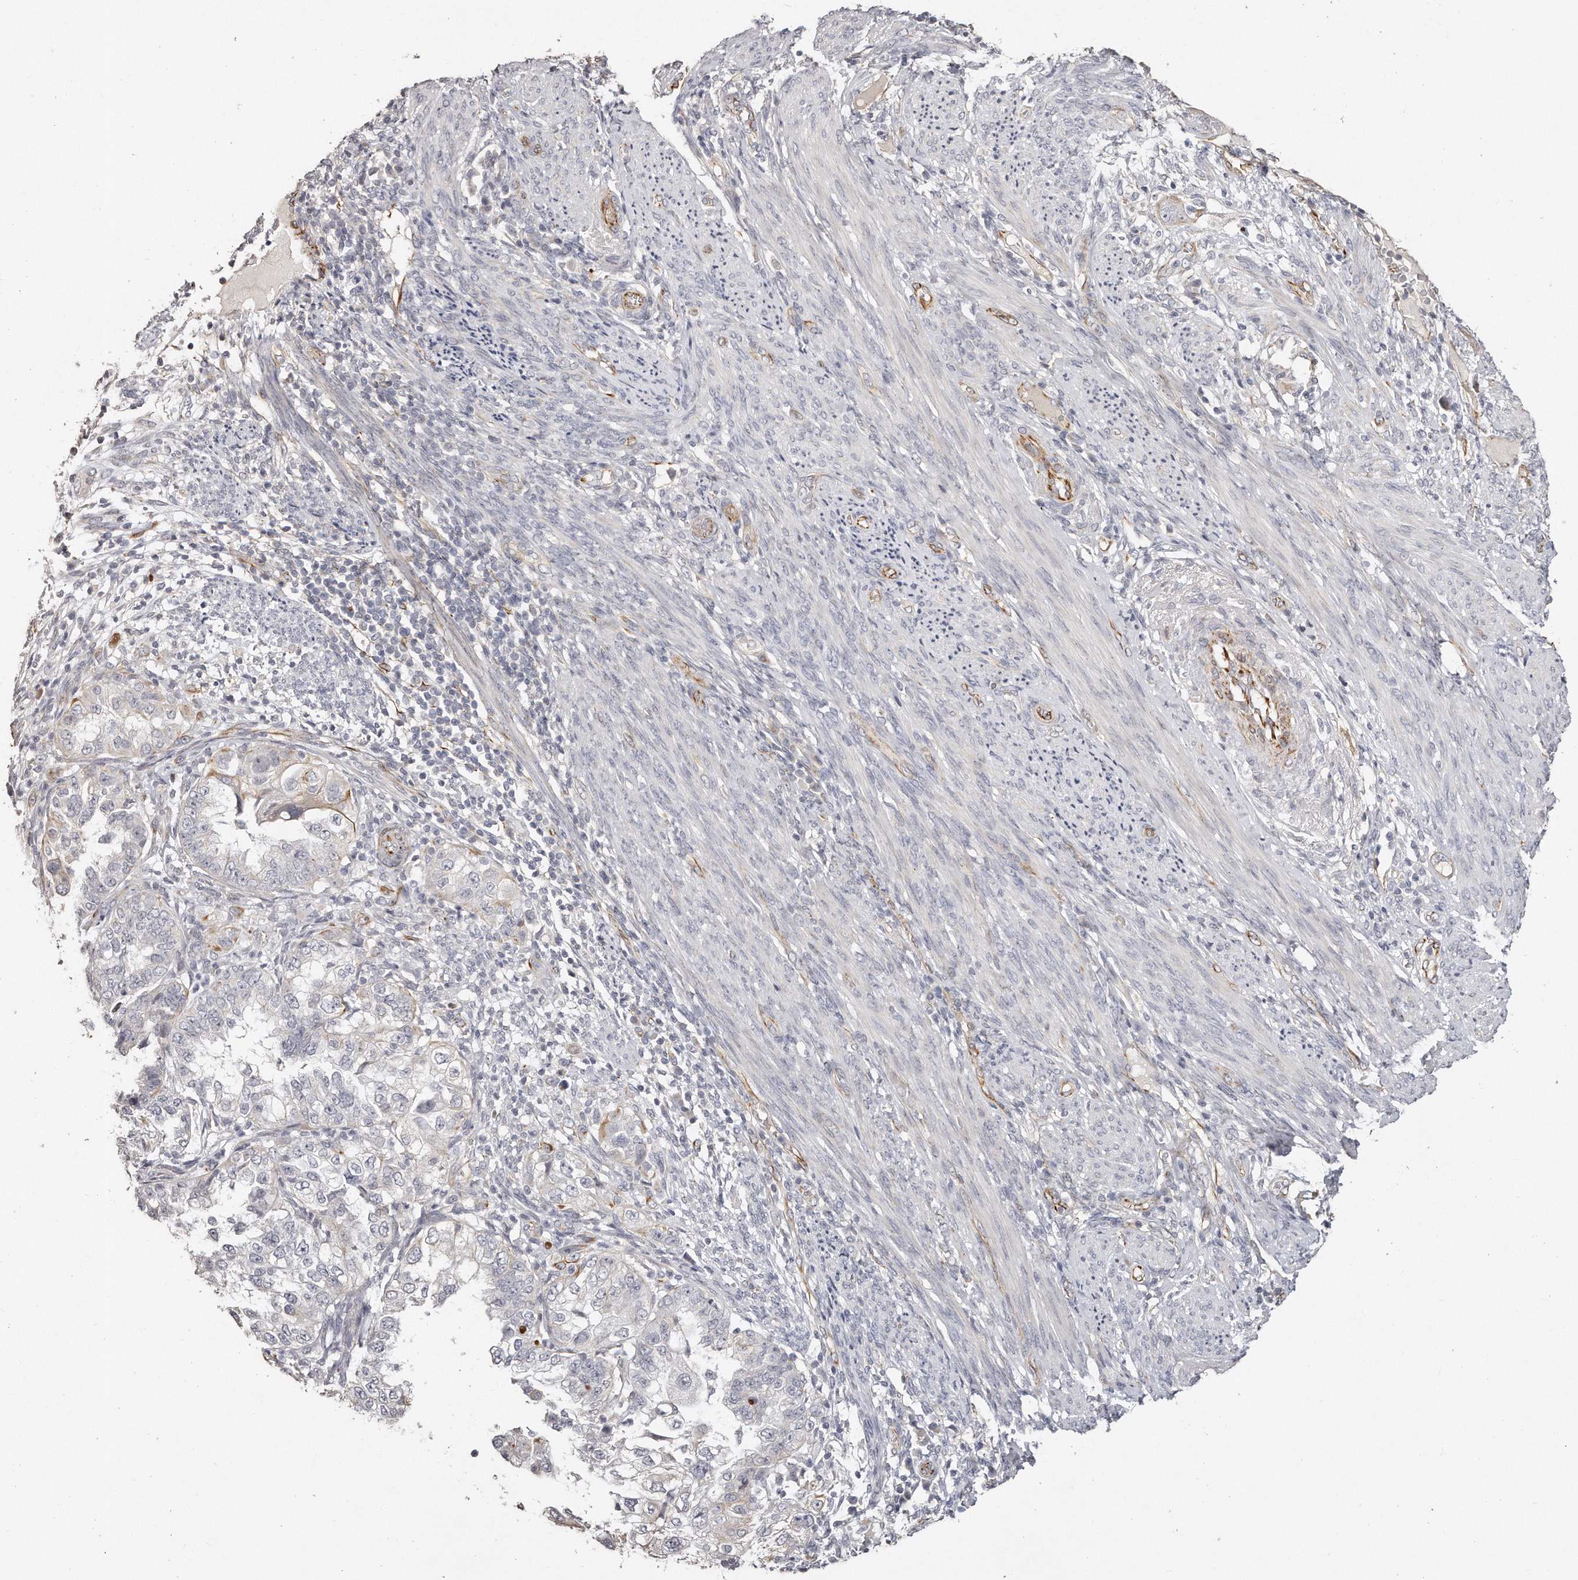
{"staining": {"intensity": "negative", "quantity": "none", "location": "none"}, "tissue": "endometrial cancer", "cell_type": "Tumor cells", "image_type": "cancer", "snomed": [{"axis": "morphology", "description": "Adenocarcinoma, NOS"}, {"axis": "topography", "description": "Endometrium"}], "caption": "Tumor cells show no significant staining in endometrial adenocarcinoma.", "gene": "ZYG11A", "patient": {"sex": "female", "age": 85}}